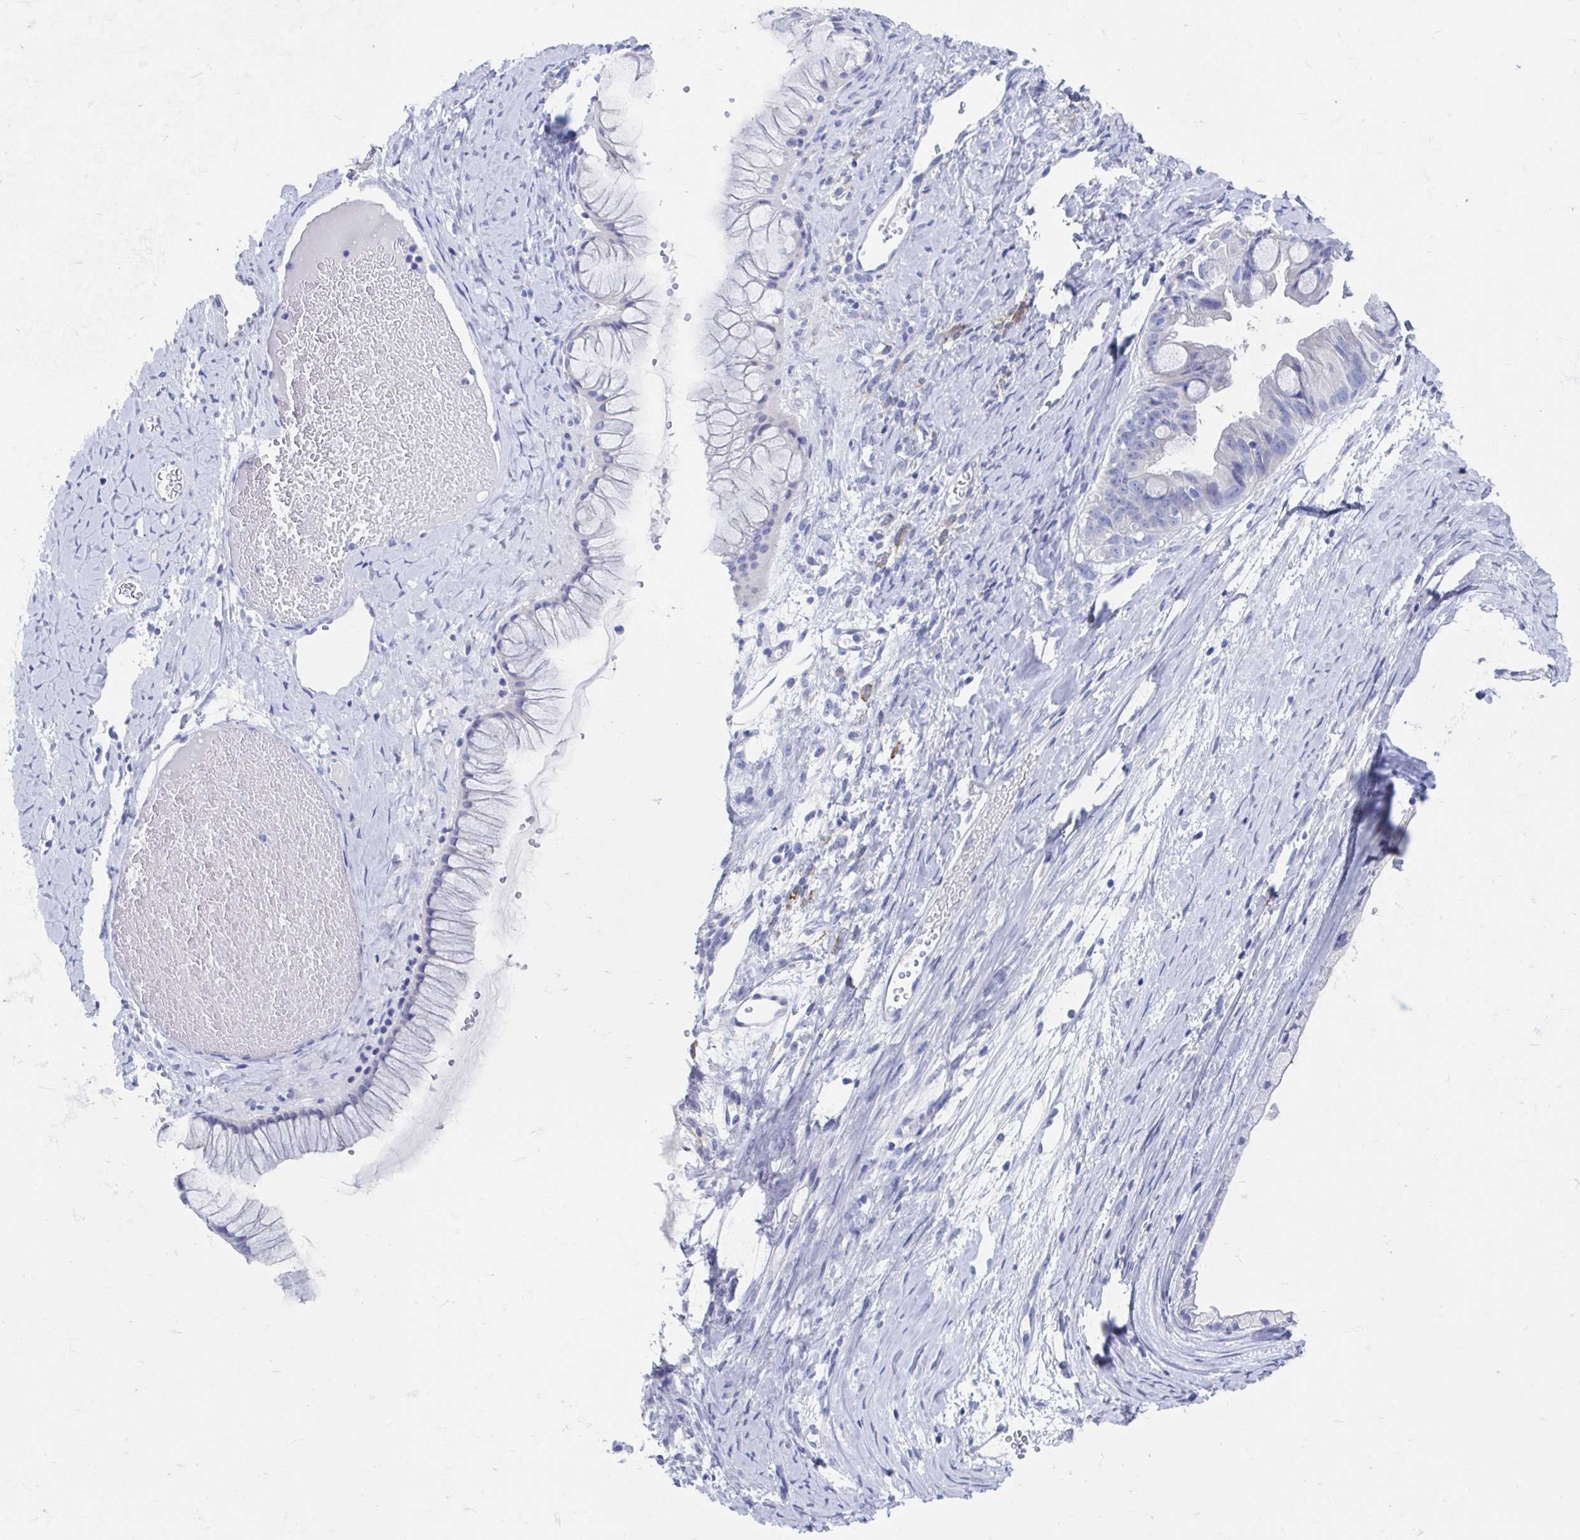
{"staining": {"intensity": "negative", "quantity": "none", "location": "none"}, "tissue": "ovarian cancer", "cell_type": "Tumor cells", "image_type": "cancer", "snomed": [{"axis": "morphology", "description": "Cystadenocarcinoma, mucinous, NOS"}, {"axis": "topography", "description": "Ovary"}], "caption": "Ovarian mucinous cystadenocarcinoma was stained to show a protein in brown. There is no significant staining in tumor cells. (IHC, brightfield microscopy, high magnification).", "gene": "SHCBP1L", "patient": {"sex": "female", "age": 61}}